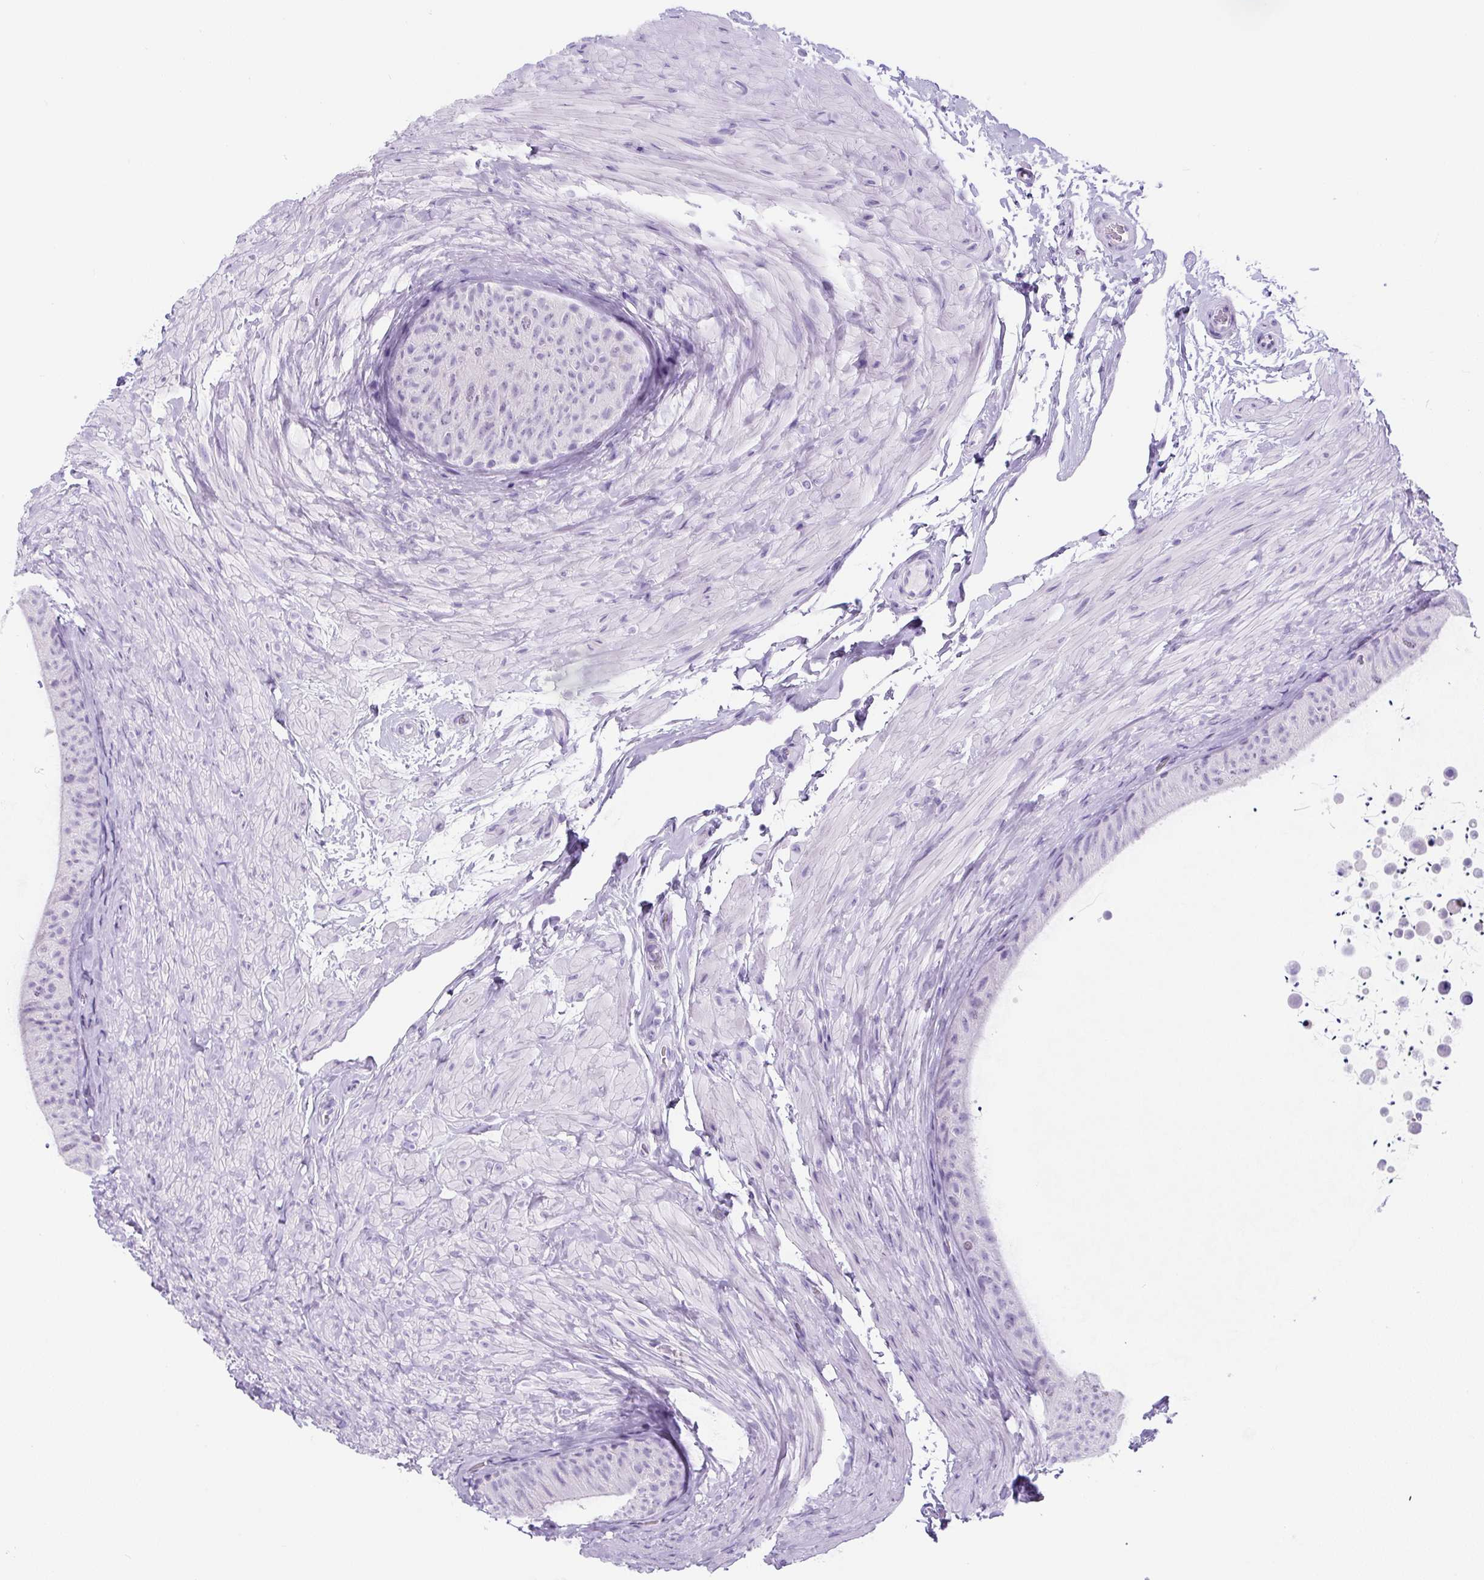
{"staining": {"intensity": "negative", "quantity": "none", "location": "none"}, "tissue": "epididymis", "cell_type": "Glandular cells", "image_type": "normal", "snomed": [{"axis": "morphology", "description": "Normal tissue, NOS"}, {"axis": "topography", "description": "Epididymis, spermatic cord, NOS"}, {"axis": "topography", "description": "Epididymis"}], "caption": "The histopathology image demonstrates no significant expression in glandular cells of epididymis.", "gene": "UBL3", "patient": {"sex": "male", "age": 31}}